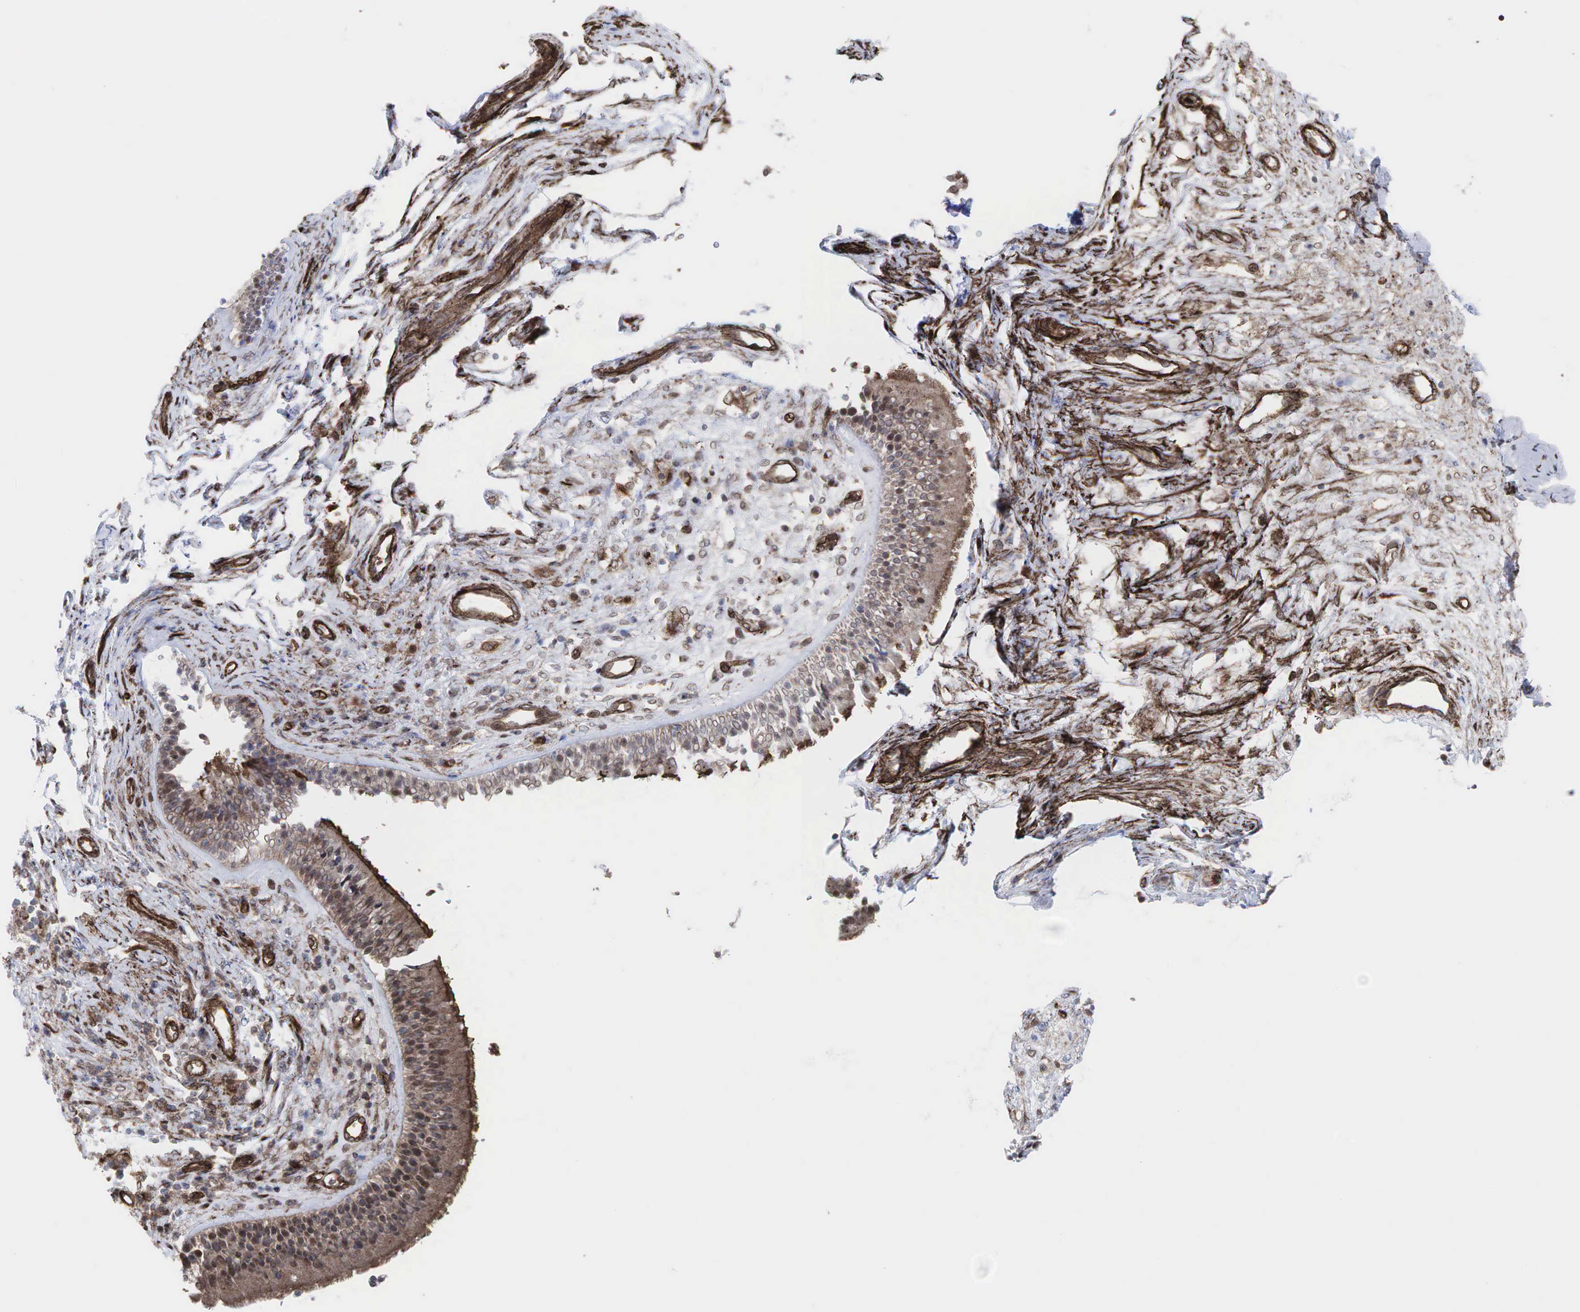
{"staining": {"intensity": "moderate", "quantity": "25%-75%", "location": "cytoplasmic/membranous,nuclear"}, "tissue": "nasopharynx", "cell_type": "Respiratory epithelial cells", "image_type": "normal", "snomed": [{"axis": "morphology", "description": "Normal tissue, NOS"}, {"axis": "topography", "description": "Nasopharynx"}], "caption": "Immunohistochemistry (DAB (3,3'-diaminobenzidine)) staining of normal nasopharynx displays moderate cytoplasmic/membranous,nuclear protein expression in about 25%-75% of respiratory epithelial cells.", "gene": "GPRASP1", "patient": {"sex": "male", "age": 63}}